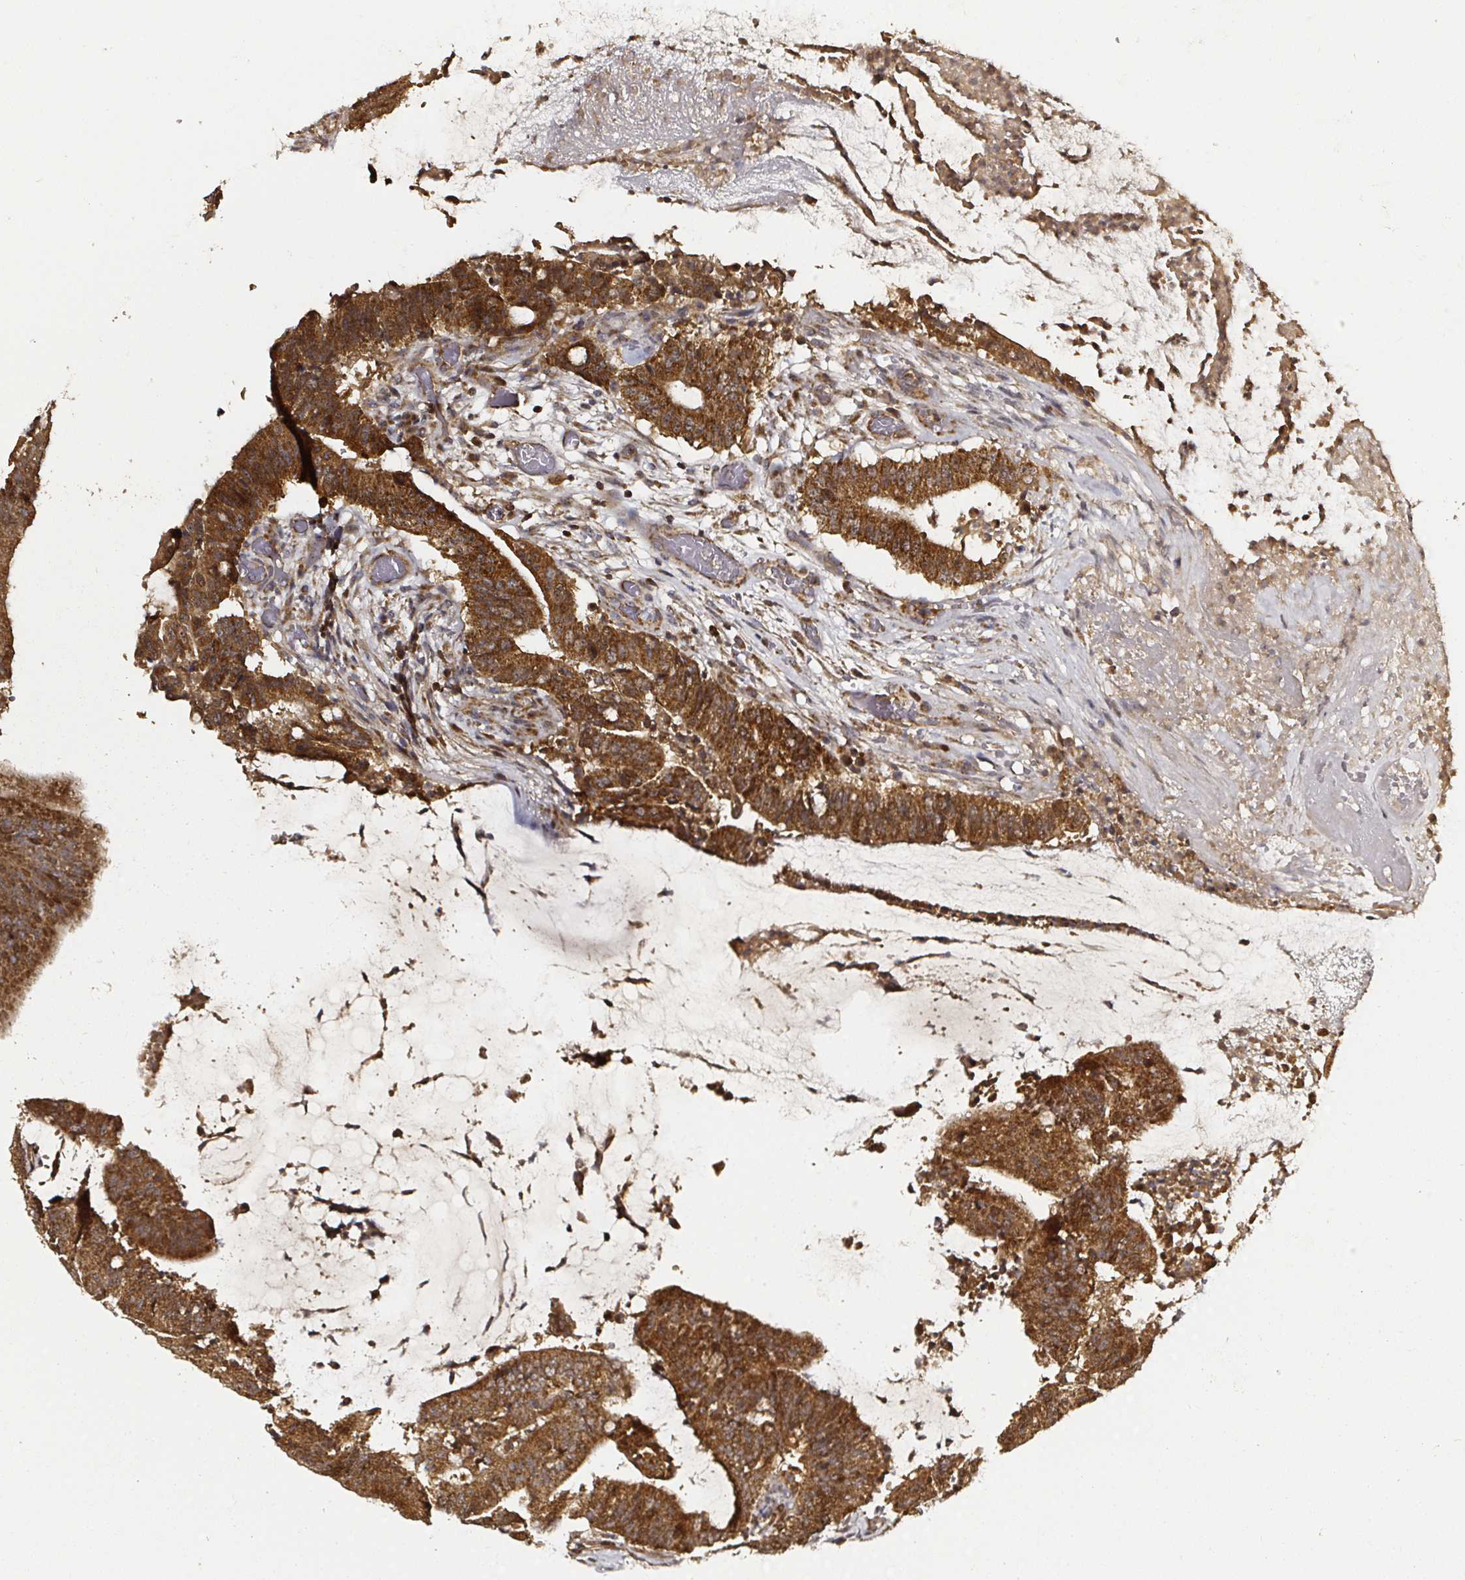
{"staining": {"intensity": "strong", "quantity": ">75%", "location": "cytoplasmic/membranous"}, "tissue": "colorectal cancer", "cell_type": "Tumor cells", "image_type": "cancer", "snomed": [{"axis": "morphology", "description": "Adenocarcinoma, NOS"}, {"axis": "topography", "description": "Colon"}], "caption": "IHC image of human colorectal adenocarcinoma stained for a protein (brown), which shows high levels of strong cytoplasmic/membranous expression in about >75% of tumor cells.", "gene": "ATAD3B", "patient": {"sex": "female", "age": 43}}